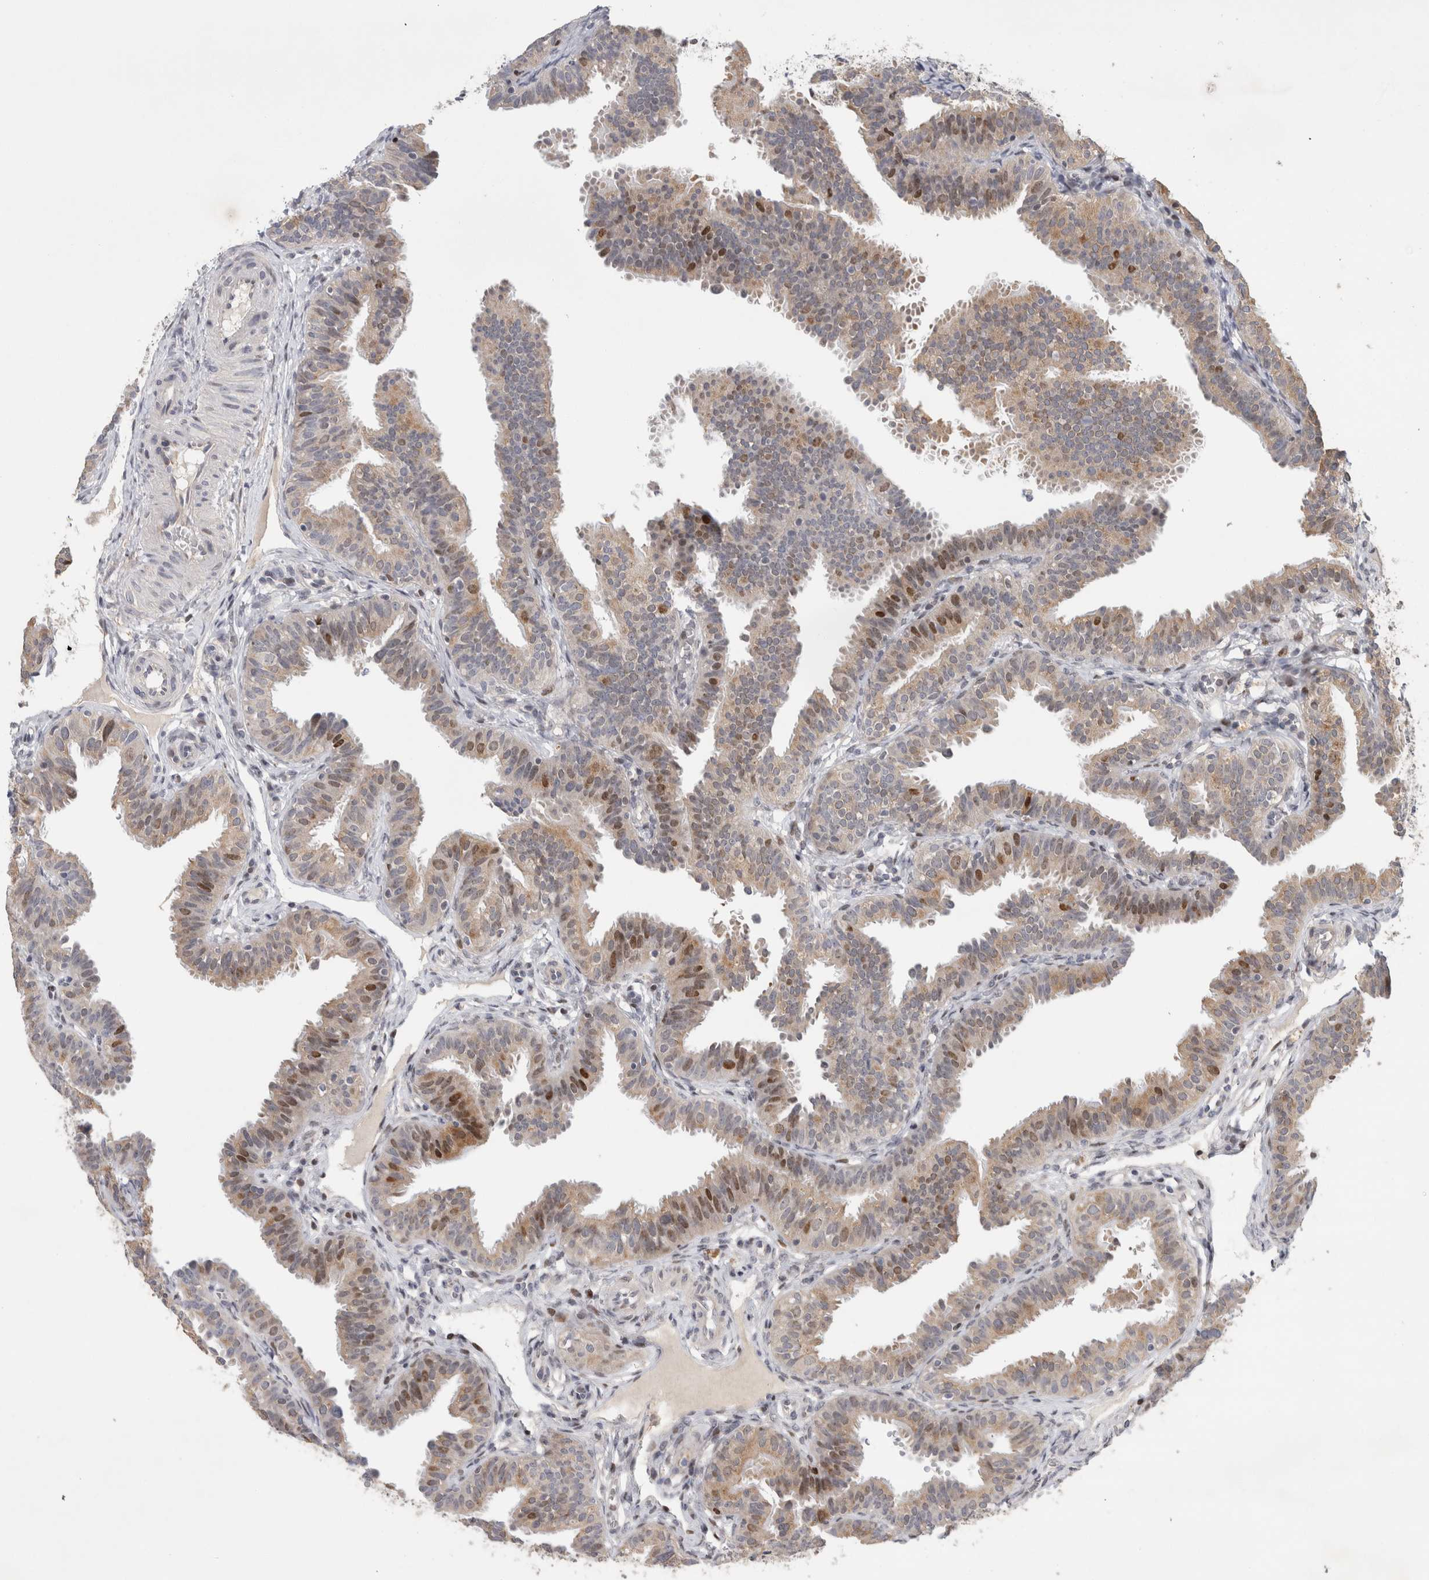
{"staining": {"intensity": "moderate", "quantity": "25%-75%", "location": "nuclear"}, "tissue": "fallopian tube", "cell_type": "Glandular cells", "image_type": "normal", "snomed": [{"axis": "morphology", "description": "Normal tissue, NOS"}, {"axis": "topography", "description": "Fallopian tube"}], "caption": "High-power microscopy captured an immunohistochemistry photomicrograph of benign fallopian tube, revealing moderate nuclear expression in about 25%-75% of glandular cells.", "gene": "C8orf58", "patient": {"sex": "female", "age": 35}}